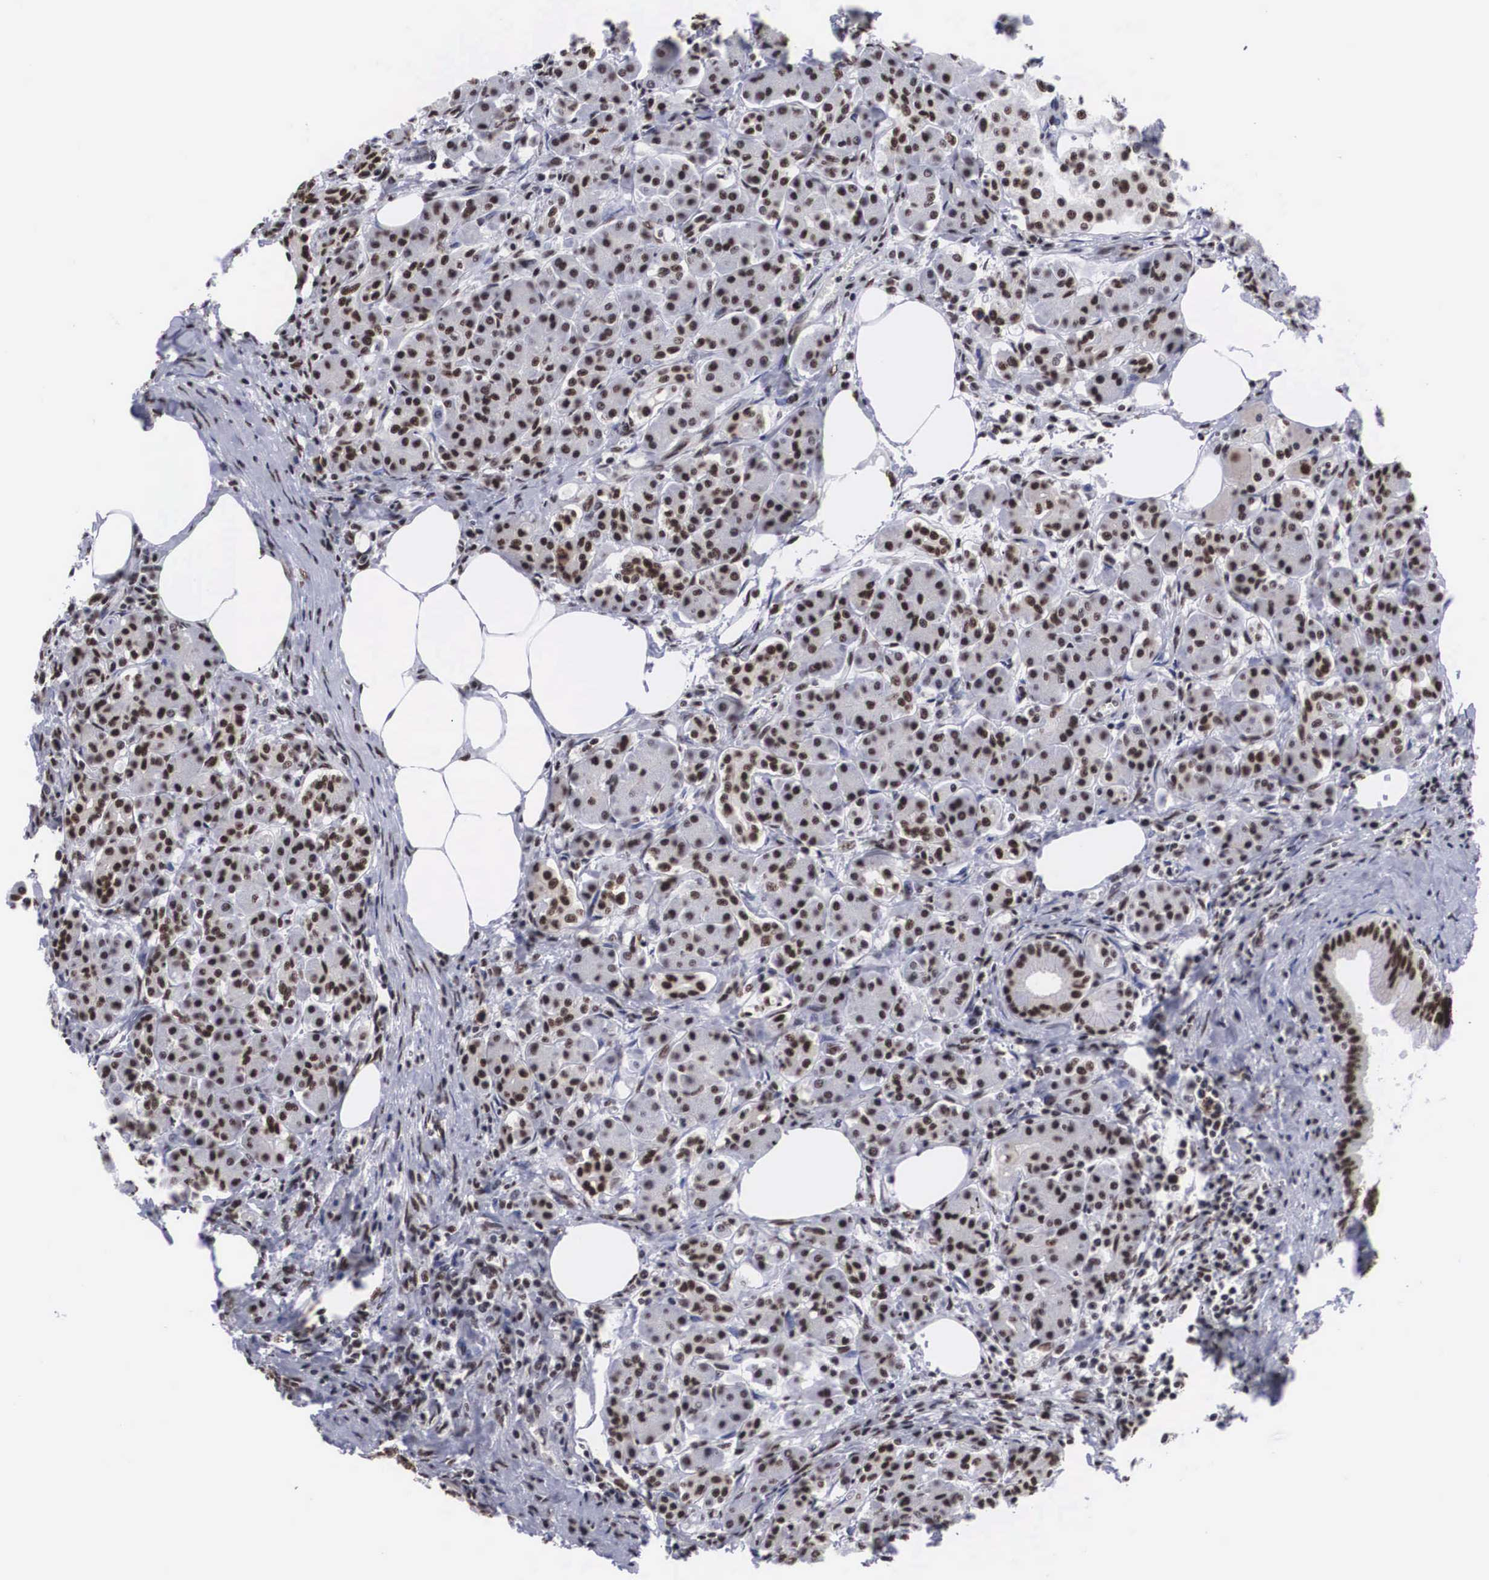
{"staining": {"intensity": "moderate", "quantity": ">75%", "location": "nuclear"}, "tissue": "pancreas", "cell_type": "Exocrine glandular cells", "image_type": "normal", "snomed": [{"axis": "morphology", "description": "Normal tissue, NOS"}, {"axis": "topography", "description": "Pancreas"}], "caption": "Brown immunohistochemical staining in normal human pancreas exhibits moderate nuclear positivity in about >75% of exocrine glandular cells.", "gene": "ACIN1", "patient": {"sex": "female", "age": 73}}